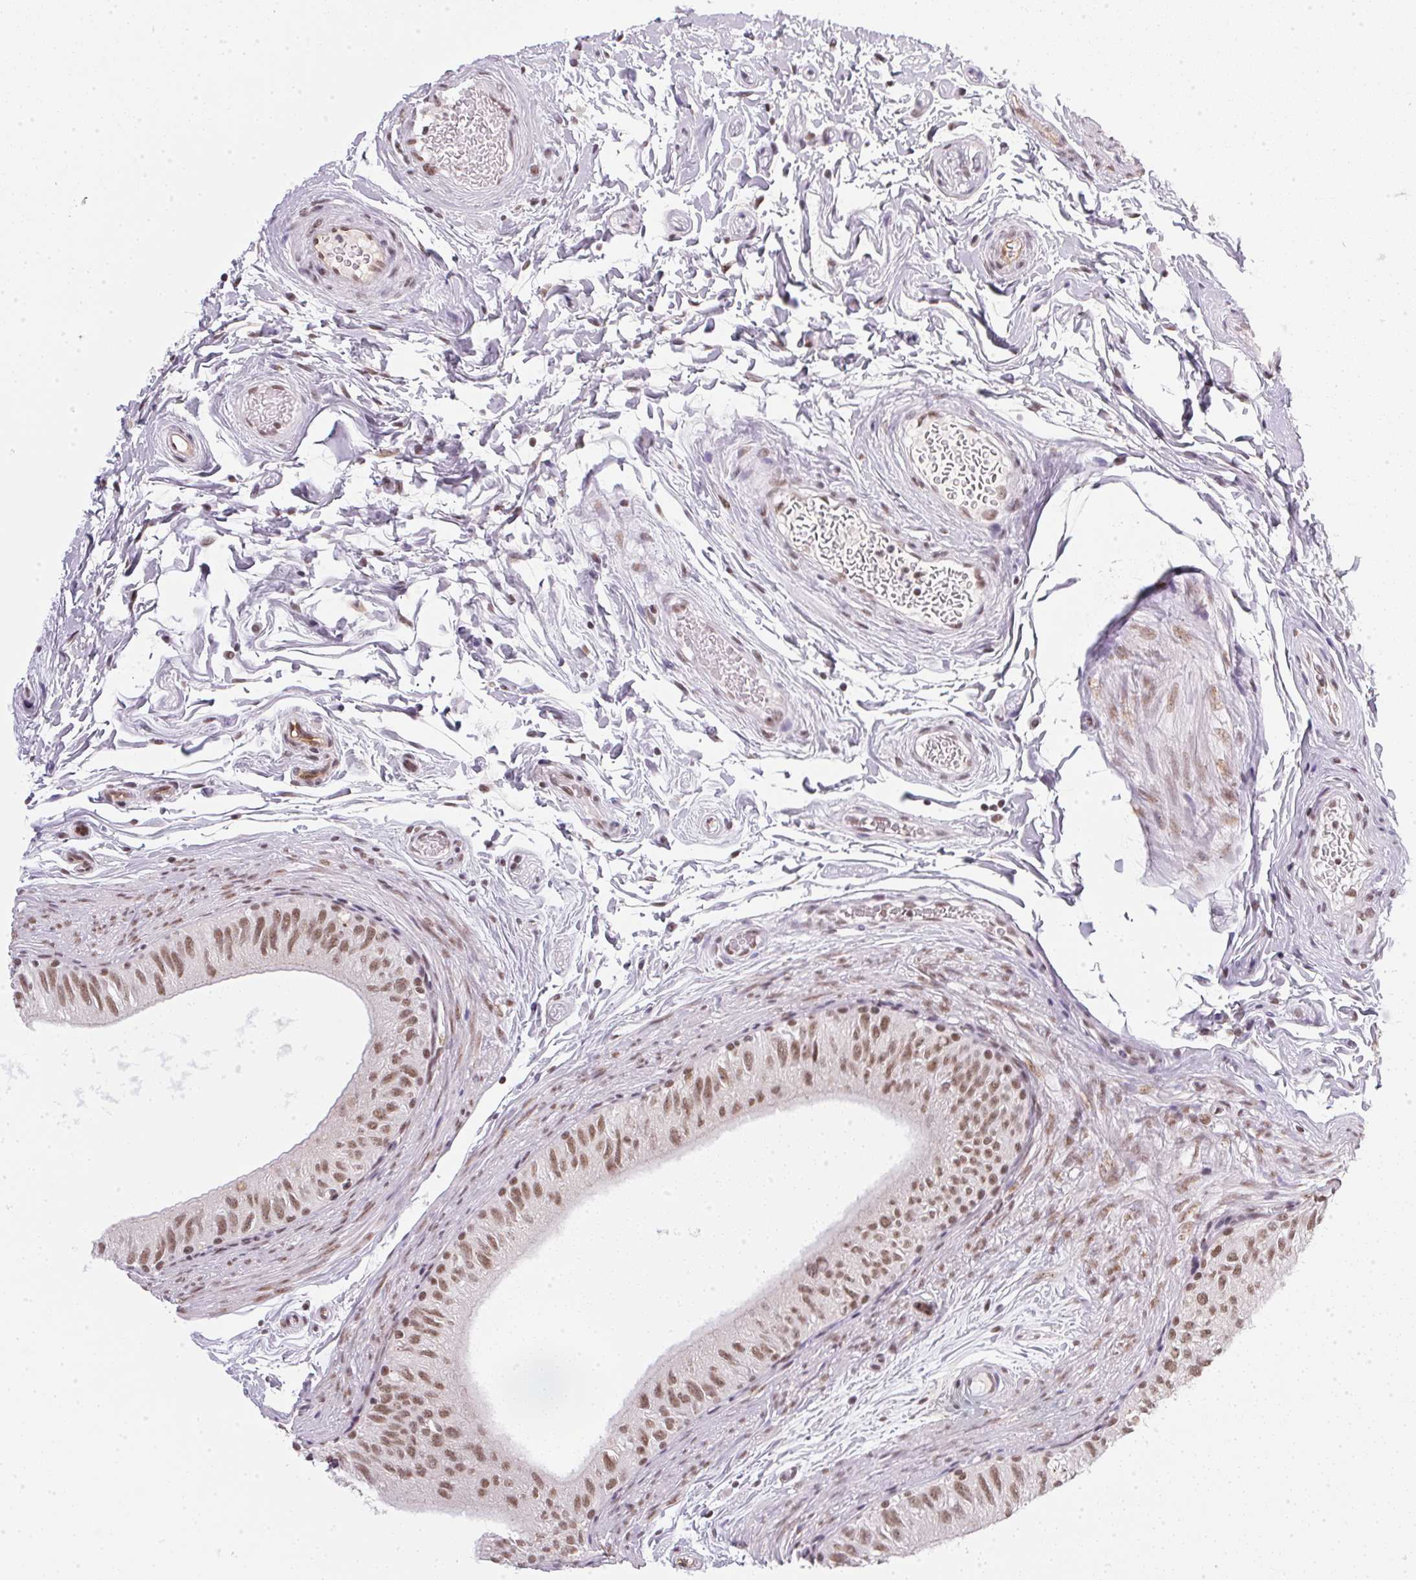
{"staining": {"intensity": "moderate", "quantity": ">75%", "location": "nuclear"}, "tissue": "epididymis", "cell_type": "Glandular cells", "image_type": "normal", "snomed": [{"axis": "morphology", "description": "Normal tissue, NOS"}, {"axis": "topography", "description": "Epididymis"}], "caption": "This histopathology image reveals IHC staining of unremarkable human epididymis, with medium moderate nuclear positivity in about >75% of glandular cells.", "gene": "SRSF7", "patient": {"sex": "male", "age": 36}}